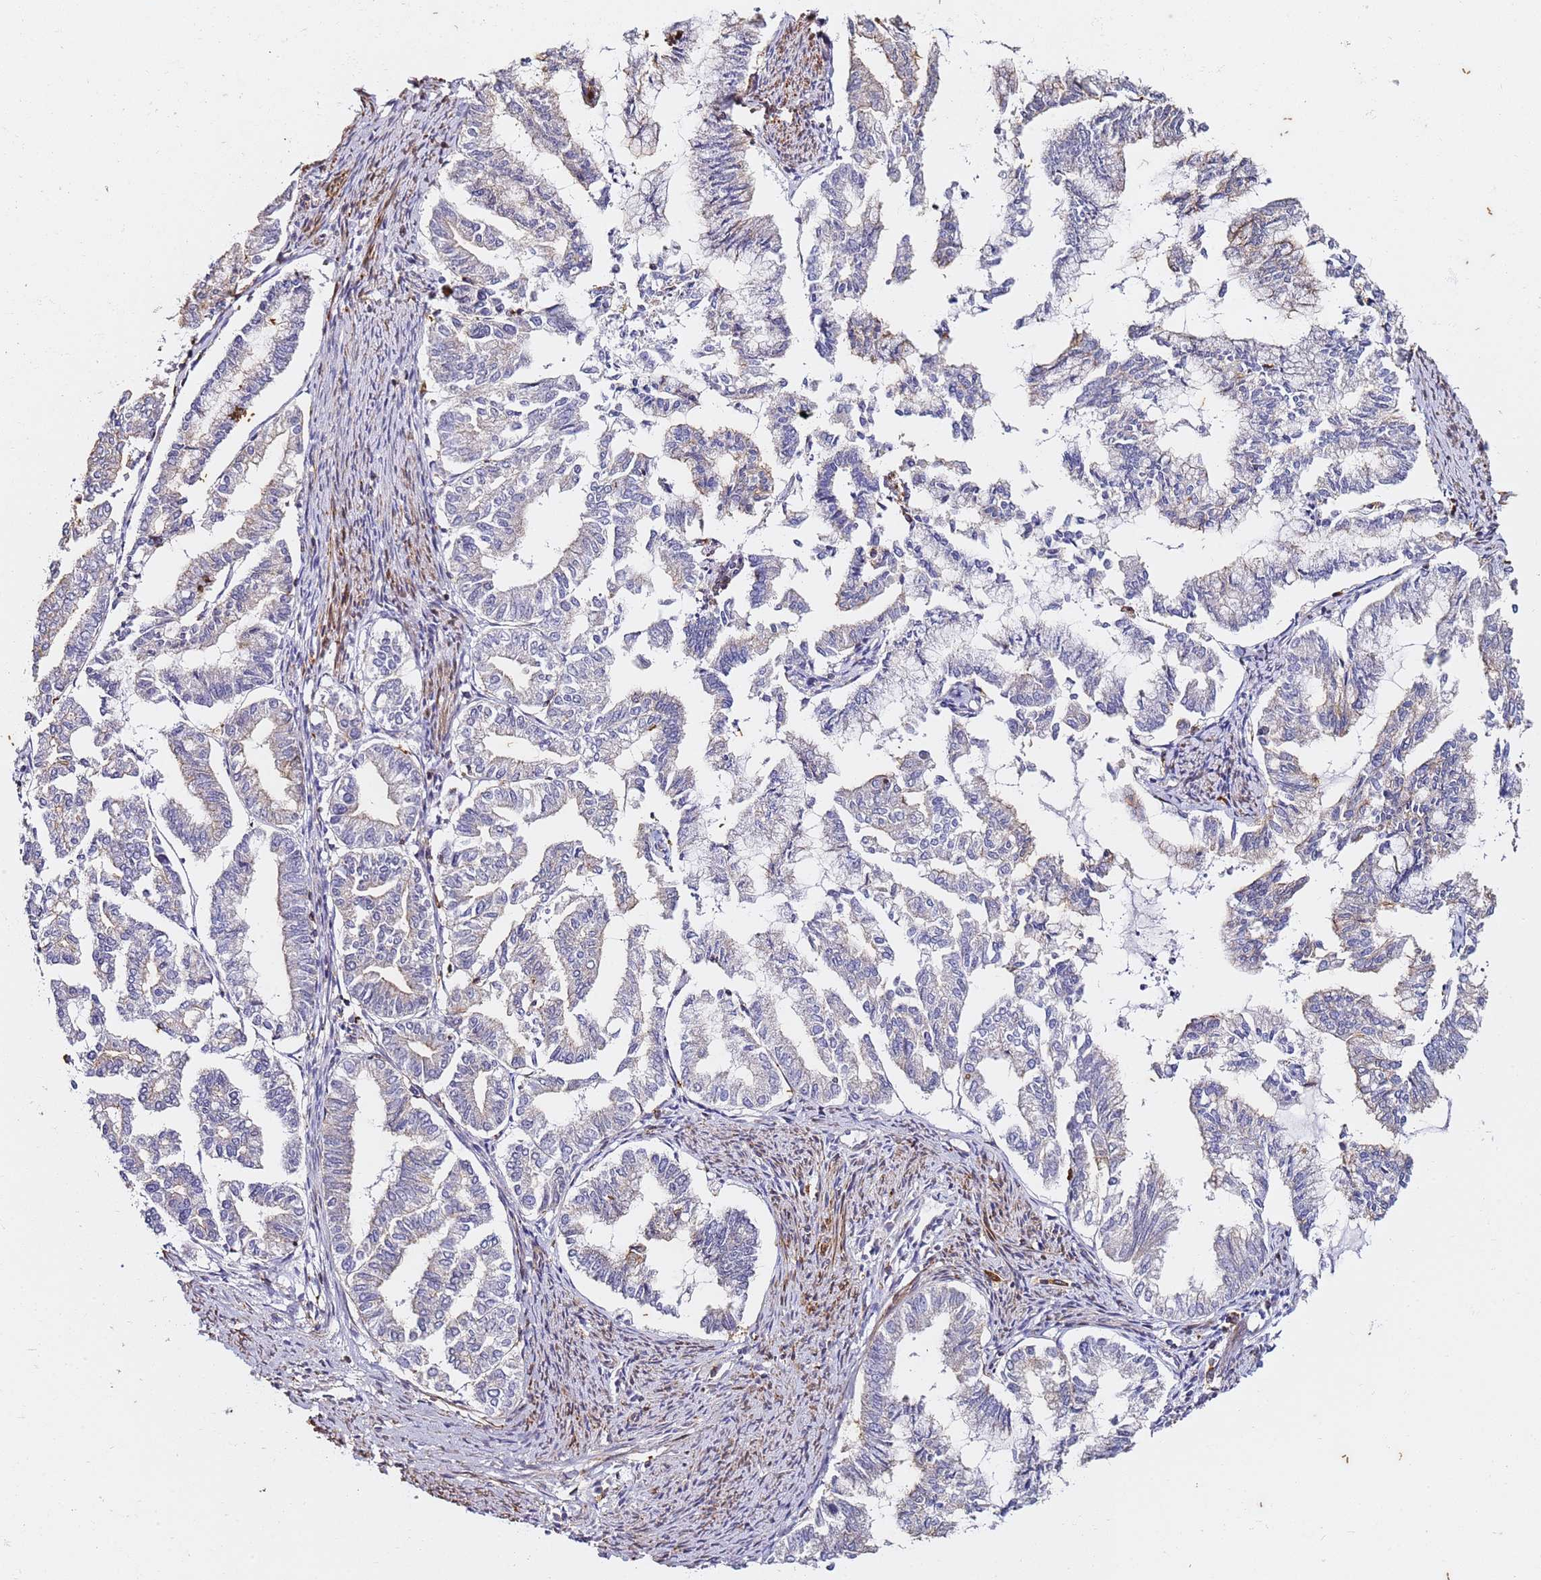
{"staining": {"intensity": "negative", "quantity": "none", "location": "none"}, "tissue": "endometrial cancer", "cell_type": "Tumor cells", "image_type": "cancer", "snomed": [{"axis": "morphology", "description": "Adenocarcinoma, NOS"}, {"axis": "topography", "description": "Endometrium"}], "caption": "This is an immunohistochemistry image of adenocarcinoma (endometrial). There is no expression in tumor cells.", "gene": "ZNF671", "patient": {"sex": "female", "age": 79}}